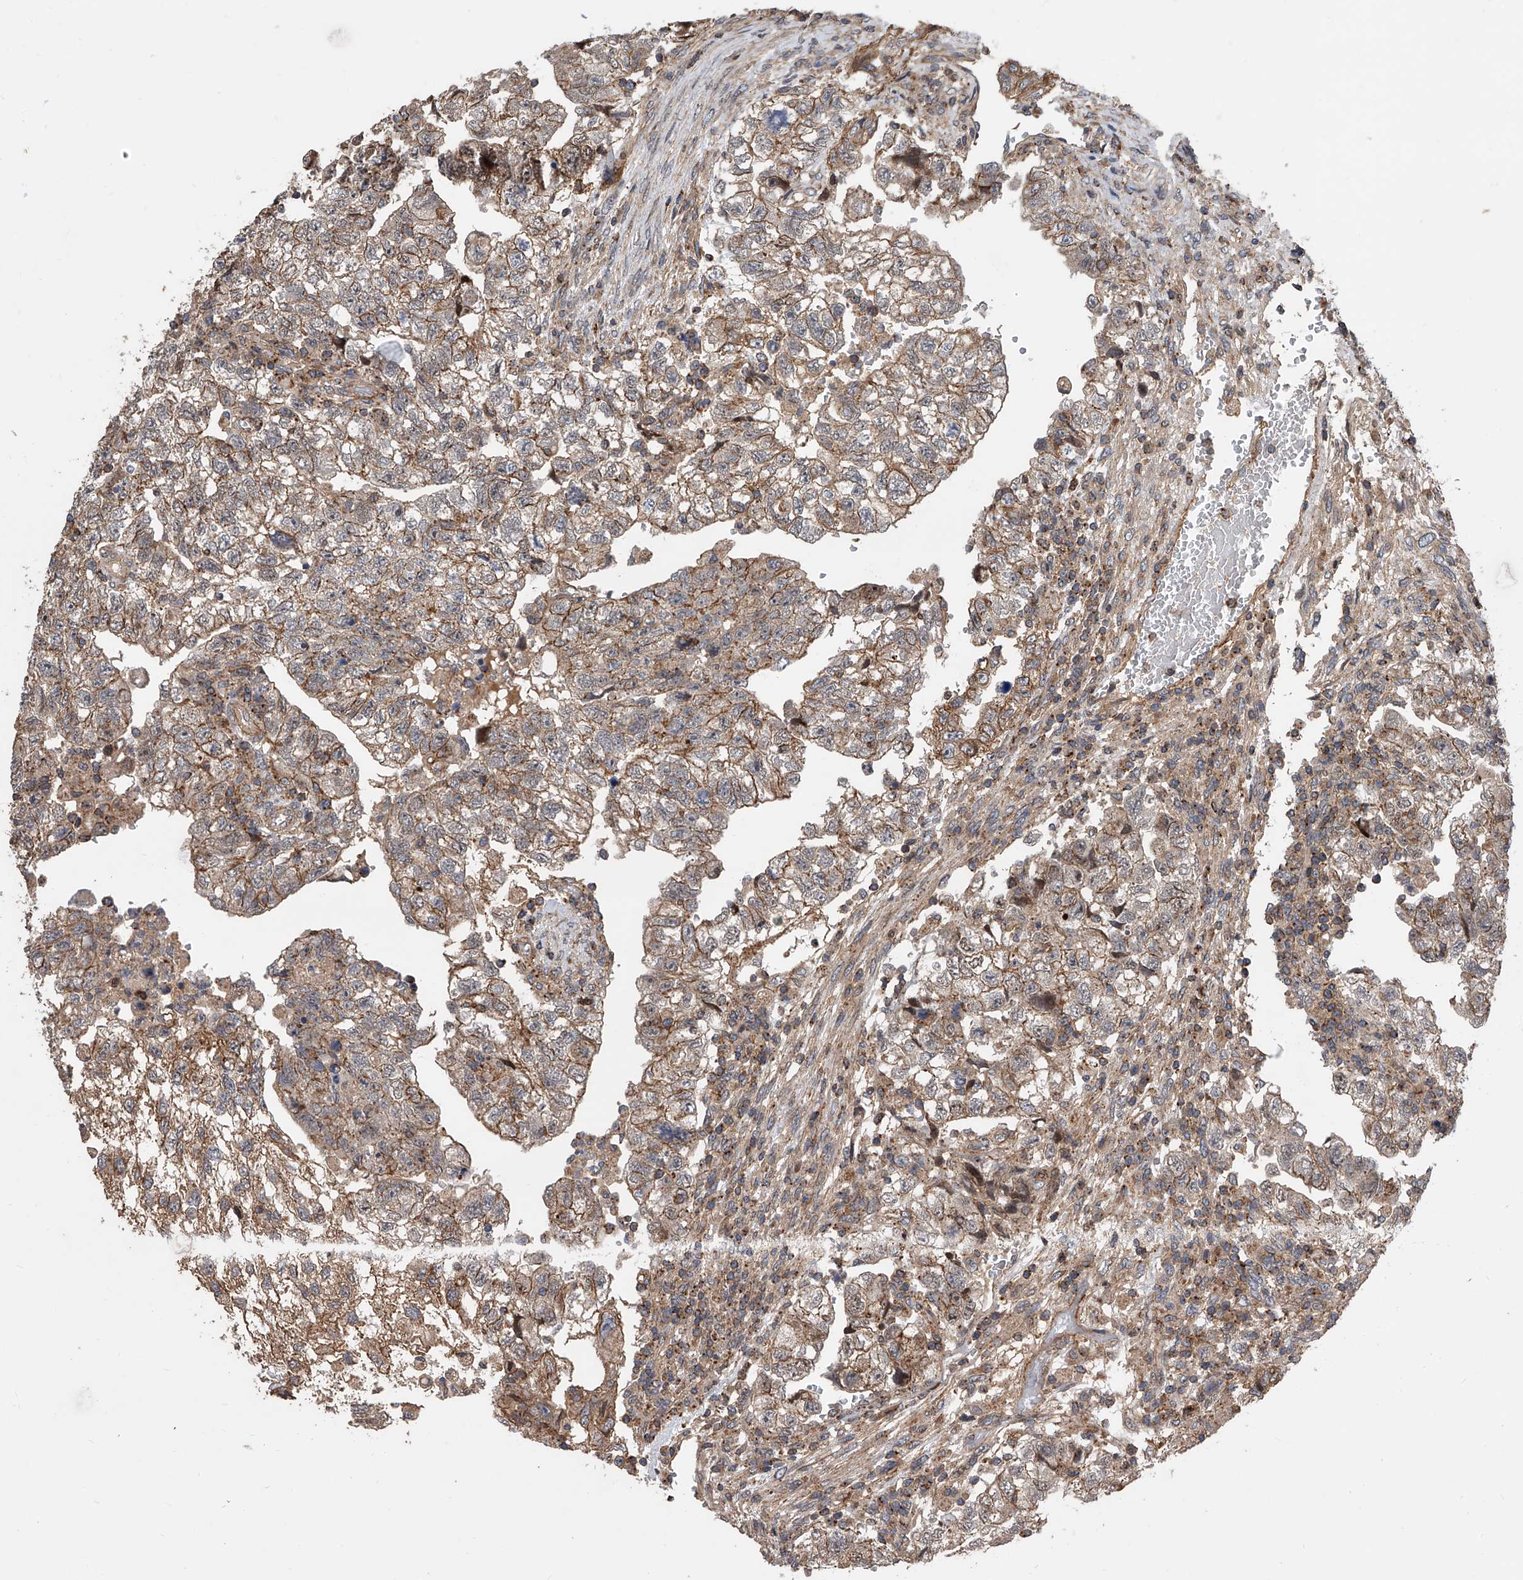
{"staining": {"intensity": "moderate", "quantity": "25%-75%", "location": "cytoplasmic/membranous"}, "tissue": "testis cancer", "cell_type": "Tumor cells", "image_type": "cancer", "snomed": [{"axis": "morphology", "description": "Carcinoma, Embryonal, NOS"}, {"axis": "topography", "description": "Testis"}], "caption": "About 25%-75% of tumor cells in human testis embryonal carcinoma reveal moderate cytoplasmic/membranous protein expression as visualized by brown immunohistochemical staining.", "gene": "USP47", "patient": {"sex": "male", "age": 36}}